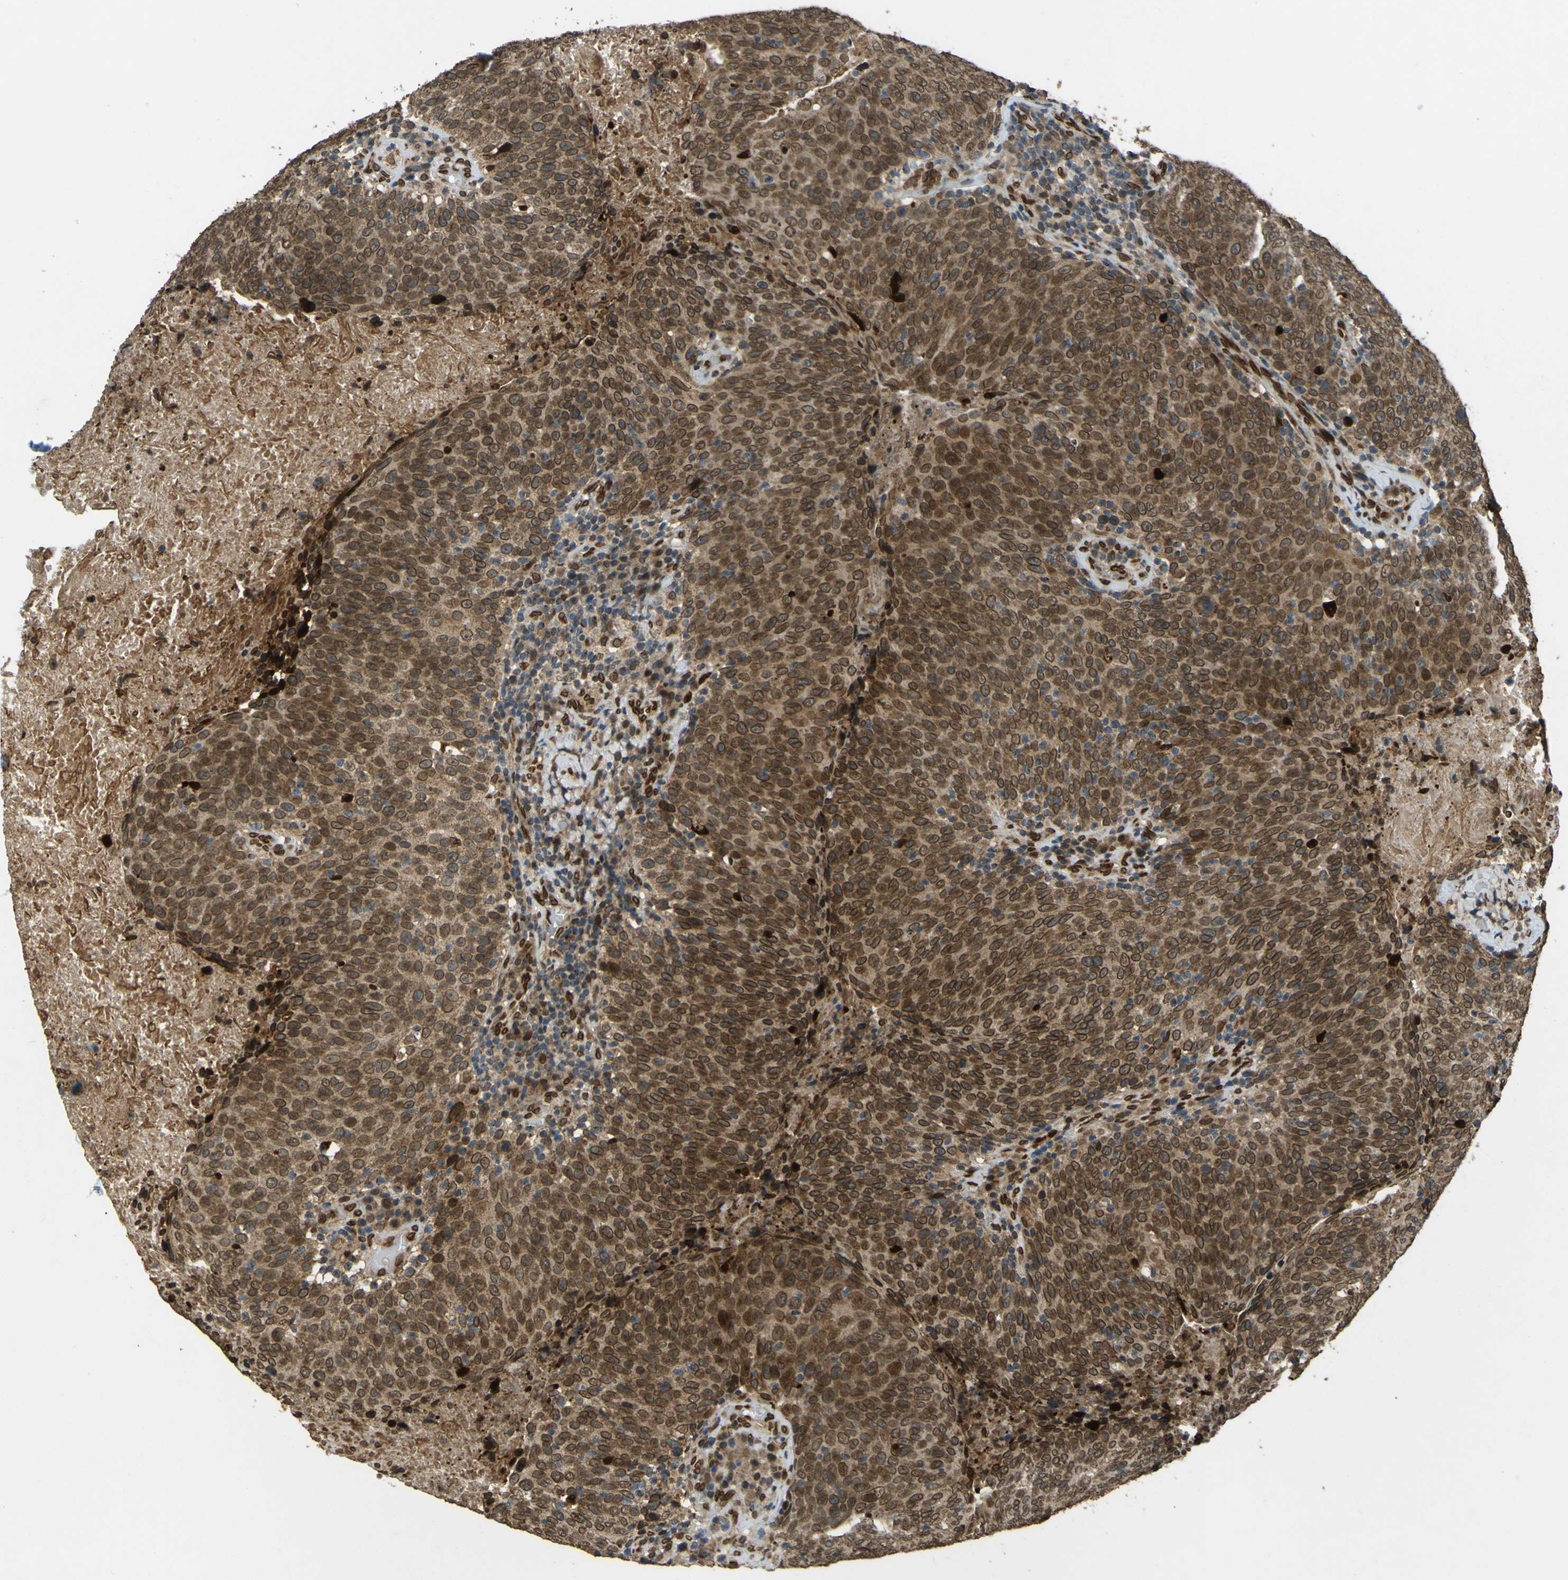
{"staining": {"intensity": "moderate", "quantity": ">75%", "location": "cytoplasmic/membranous,nuclear"}, "tissue": "head and neck cancer", "cell_type": "Tumor cells", "image_type": "cancer", "snomed": [{"axis": "morphology", "description": "Squamous cell carcinoma, NOS"}, {"axis": "morphology", "description": "Squamous cell carcinoma, metastatic, NOS"}, {"axis": "topography", "description": "Lymph node"}, {"axis": "topography", "description": "Head-Neck"}], "caption": "A brown stain highlights moderate cytoplasmic/membranous and nuclear staining of a protein in head and neck cancer (metastatic squamous cell carcinoma) tumor cells.", "gene": "GALNT1", "patient": {"sex": "male", "age": 62}}